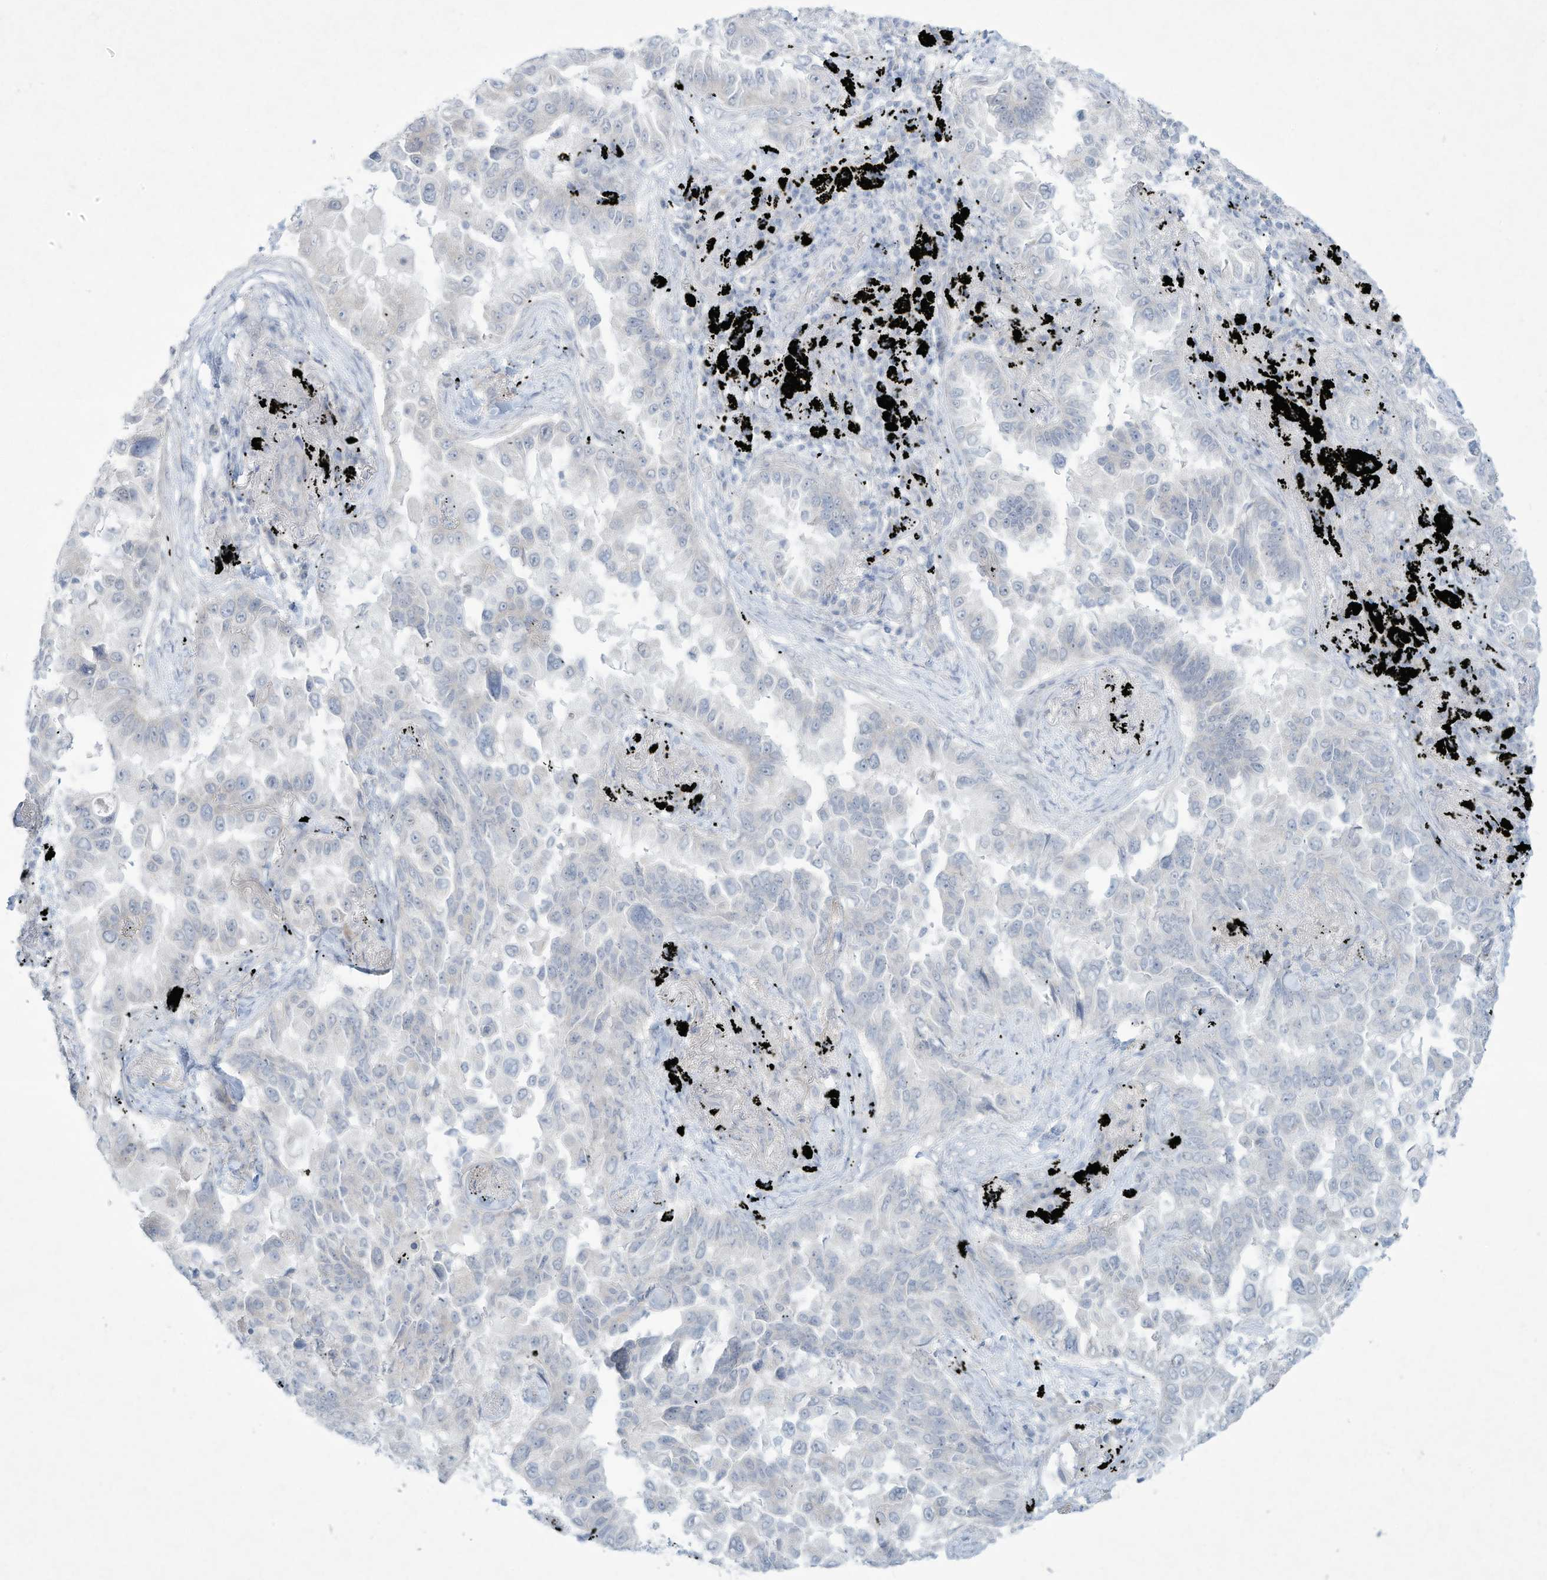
{"staining": {"intensity": "negative", "quantity": "none", "location": "none"}, "tissue": "lung cancer", "cell_type": "Tumor cells", "image_type": "cancer", "snomed": [{"axis": "morphology", "description": "Adenocarcinoma, NOS"}, {"axis": "topography", "description": "Lung"}], "caption": "IHC of human lung adenocarcinoma exhibits no staining in tumor cells. (IHC, brightfield microscopy, high magnification).", "gene": "PAX6", "patient": {"sex": "female", "age": 67}}